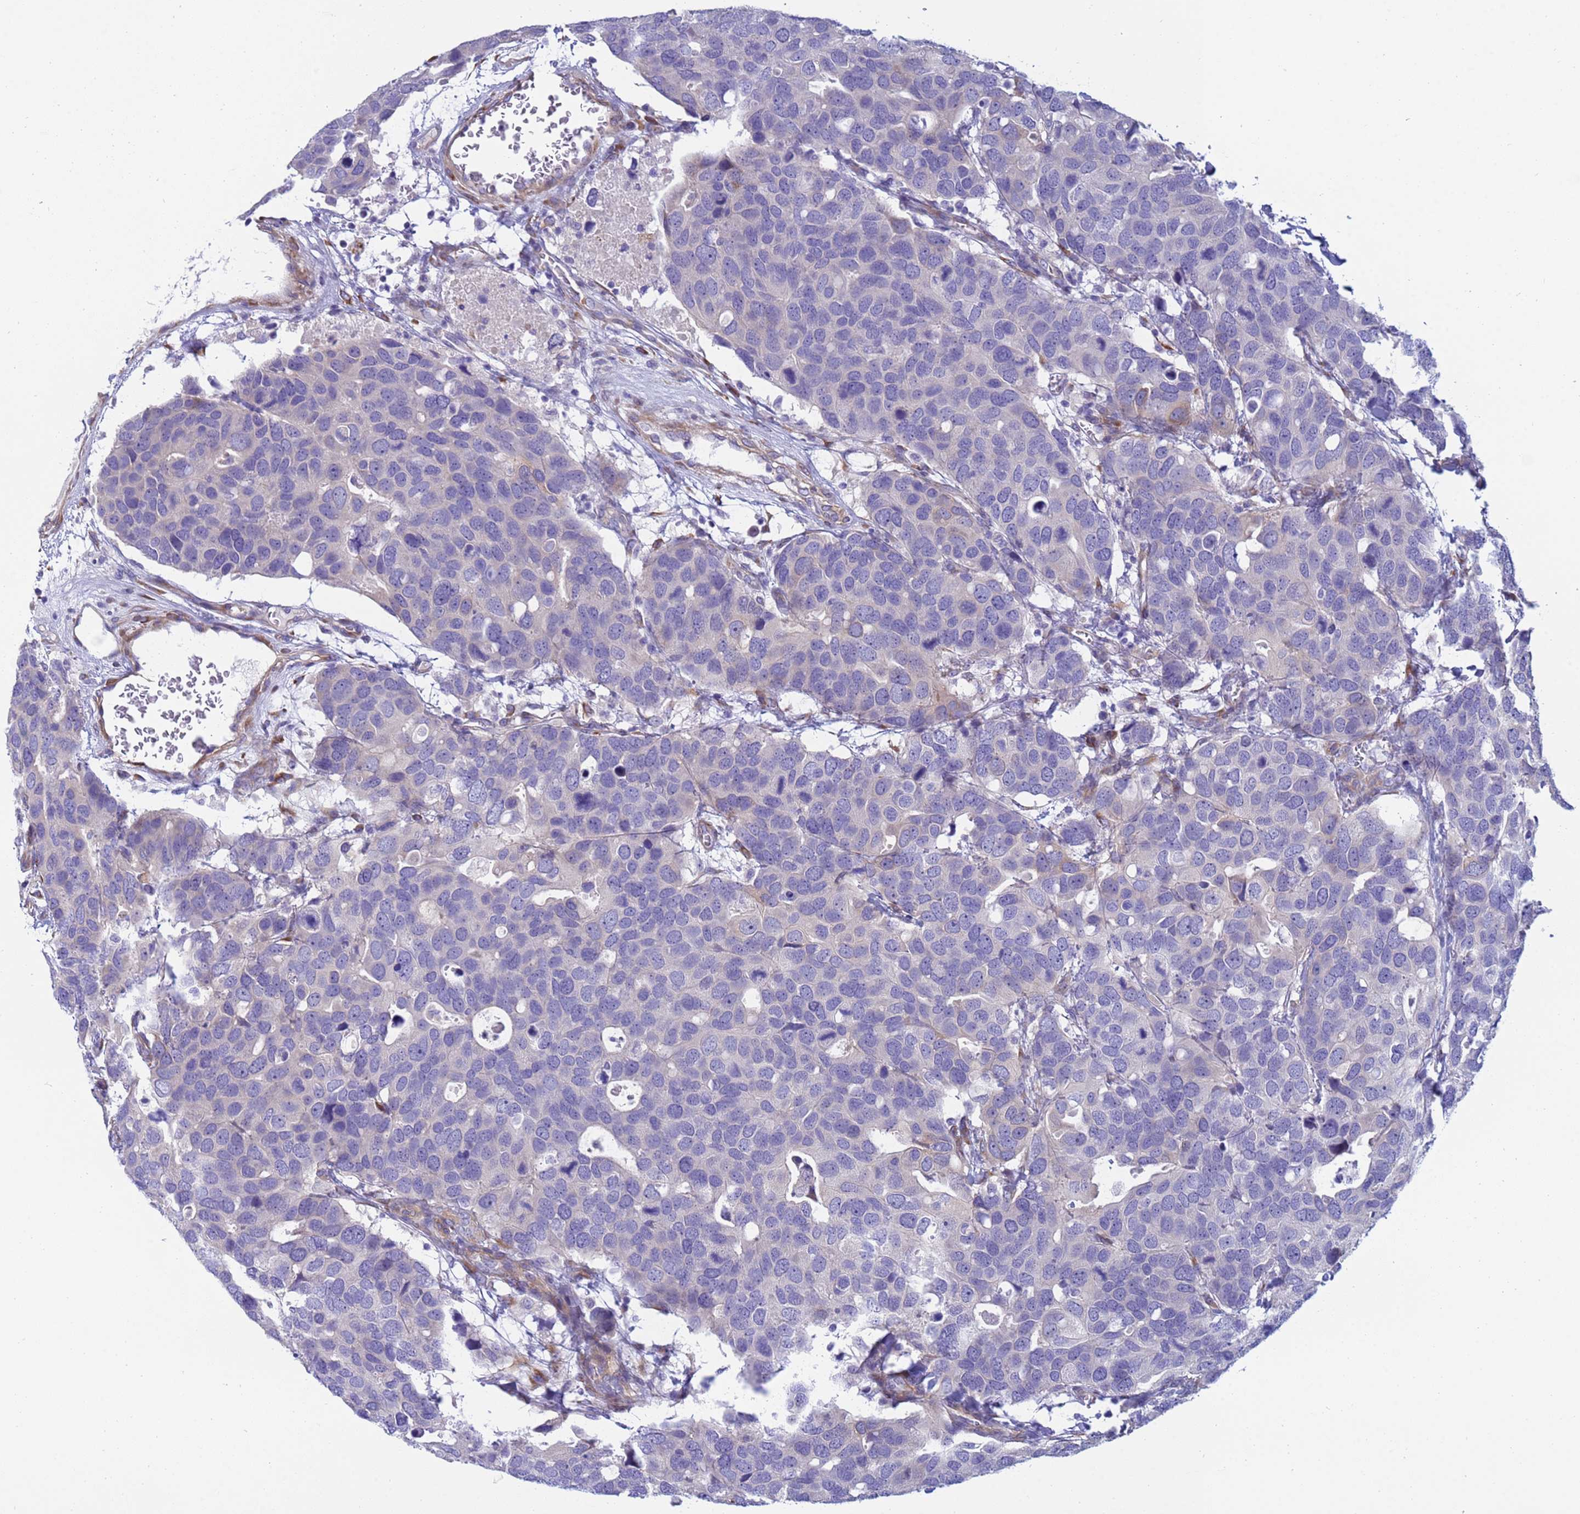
{"staining": {"intensity": "negative", "quantity": "none", "location": "none"}, "tissue": "breast cancer", "cell_type": "Tumor cells", "image_type": "cancer", "snomed": [{"axis": "morphology", "description": "Duct carcinoma"}, {"axis": "topography", "description": "Breast"}], "caption": "The histopathology image displays no significant expression in tumor cells of breast cancer.", "gene": "TRPC6", "patient": {"sex": "female", "age": 83}}